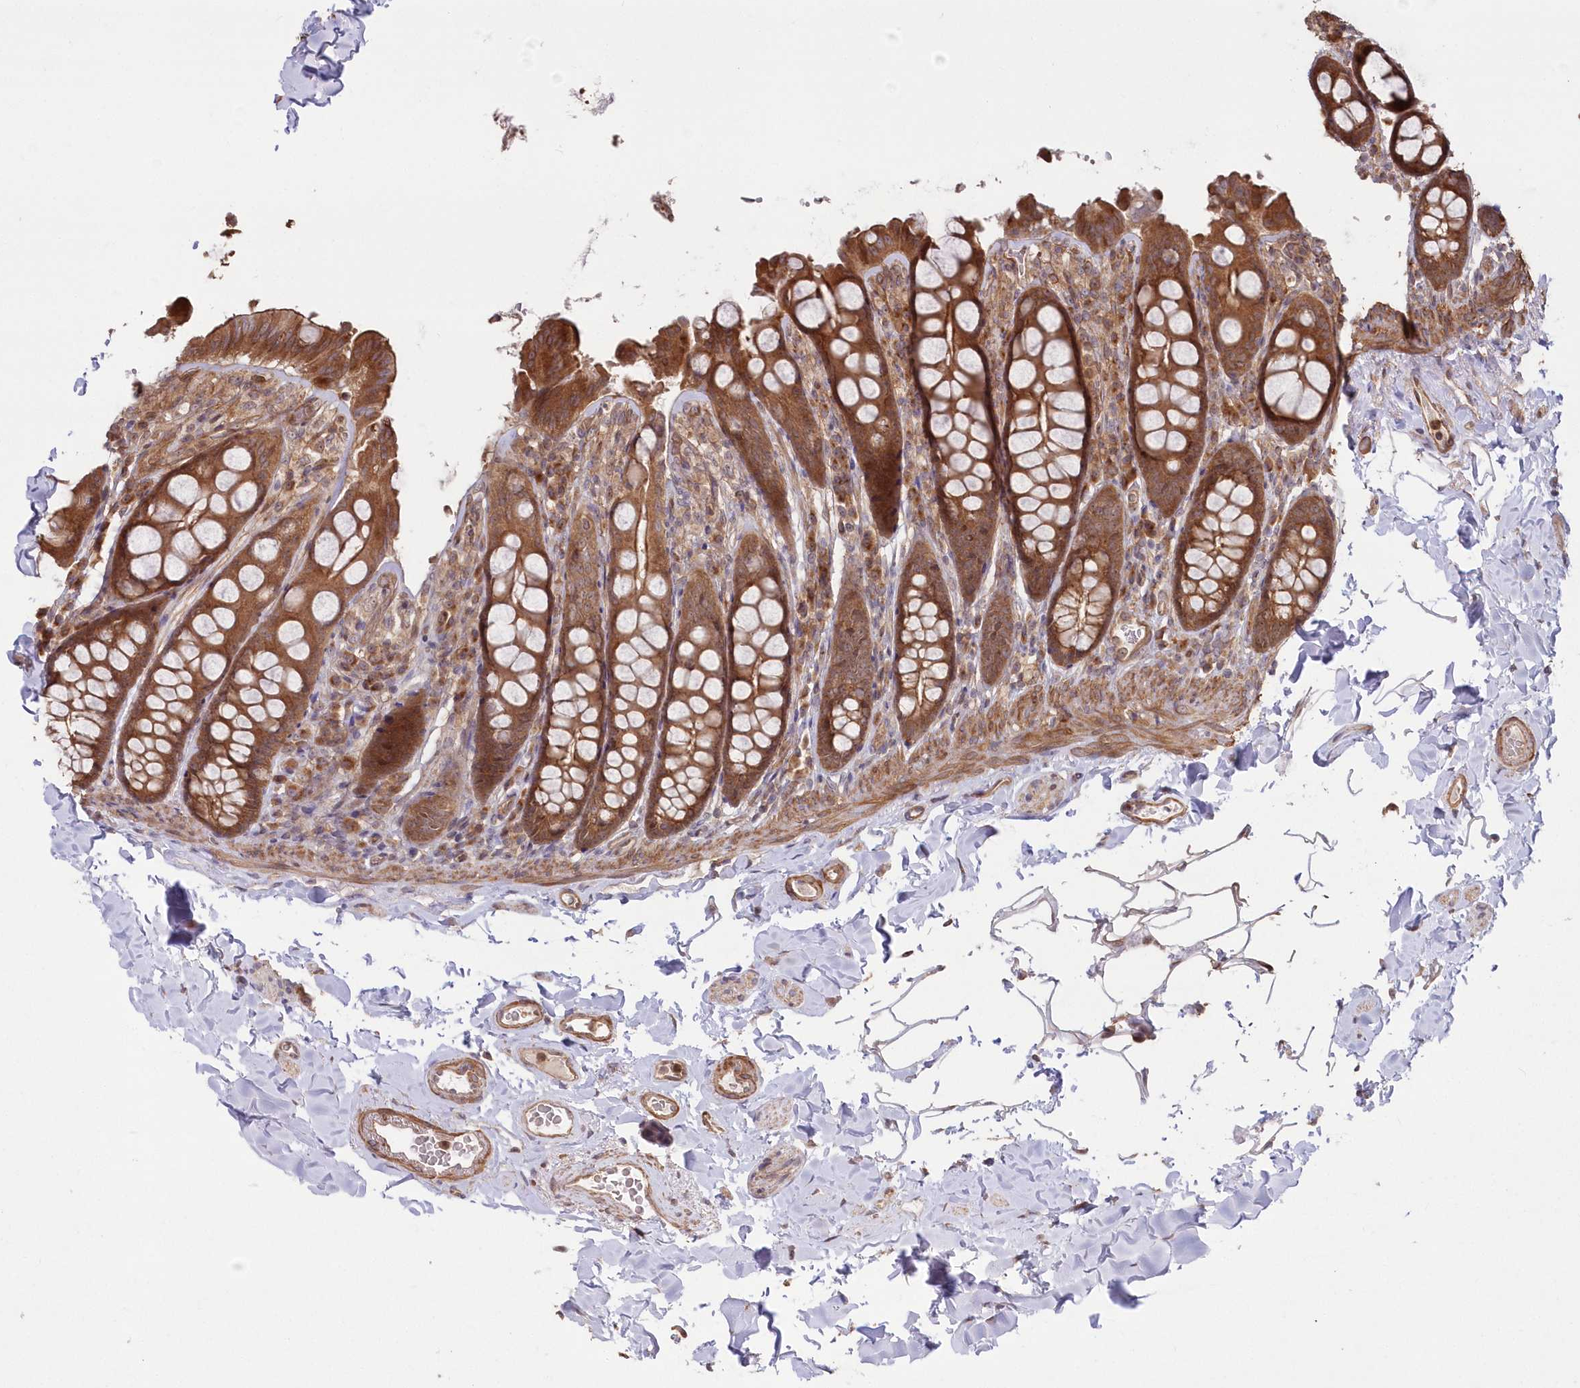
{"staining": {"intensity": "moderate", "quantity": ">75%", "location": "cytoplasmic/membranous"}, "tissue": "colon", "cell_type": "Endothelial cells", "image_type": "normal", "snomed": [{"axis": "morphology", "description": "Normal tissue, NOS"}, {"axis": "topography", "description": "Colon"}, {"axis": "topography", "description": "Peripheral nerve tissue"}], "caption": "Protein staining of normal colon displays moderate cytoplasmic/membranous staining in about >75% of endothelial cells.", "gene": "TBCA", "patient": {"sex": "female", "age": 61}}